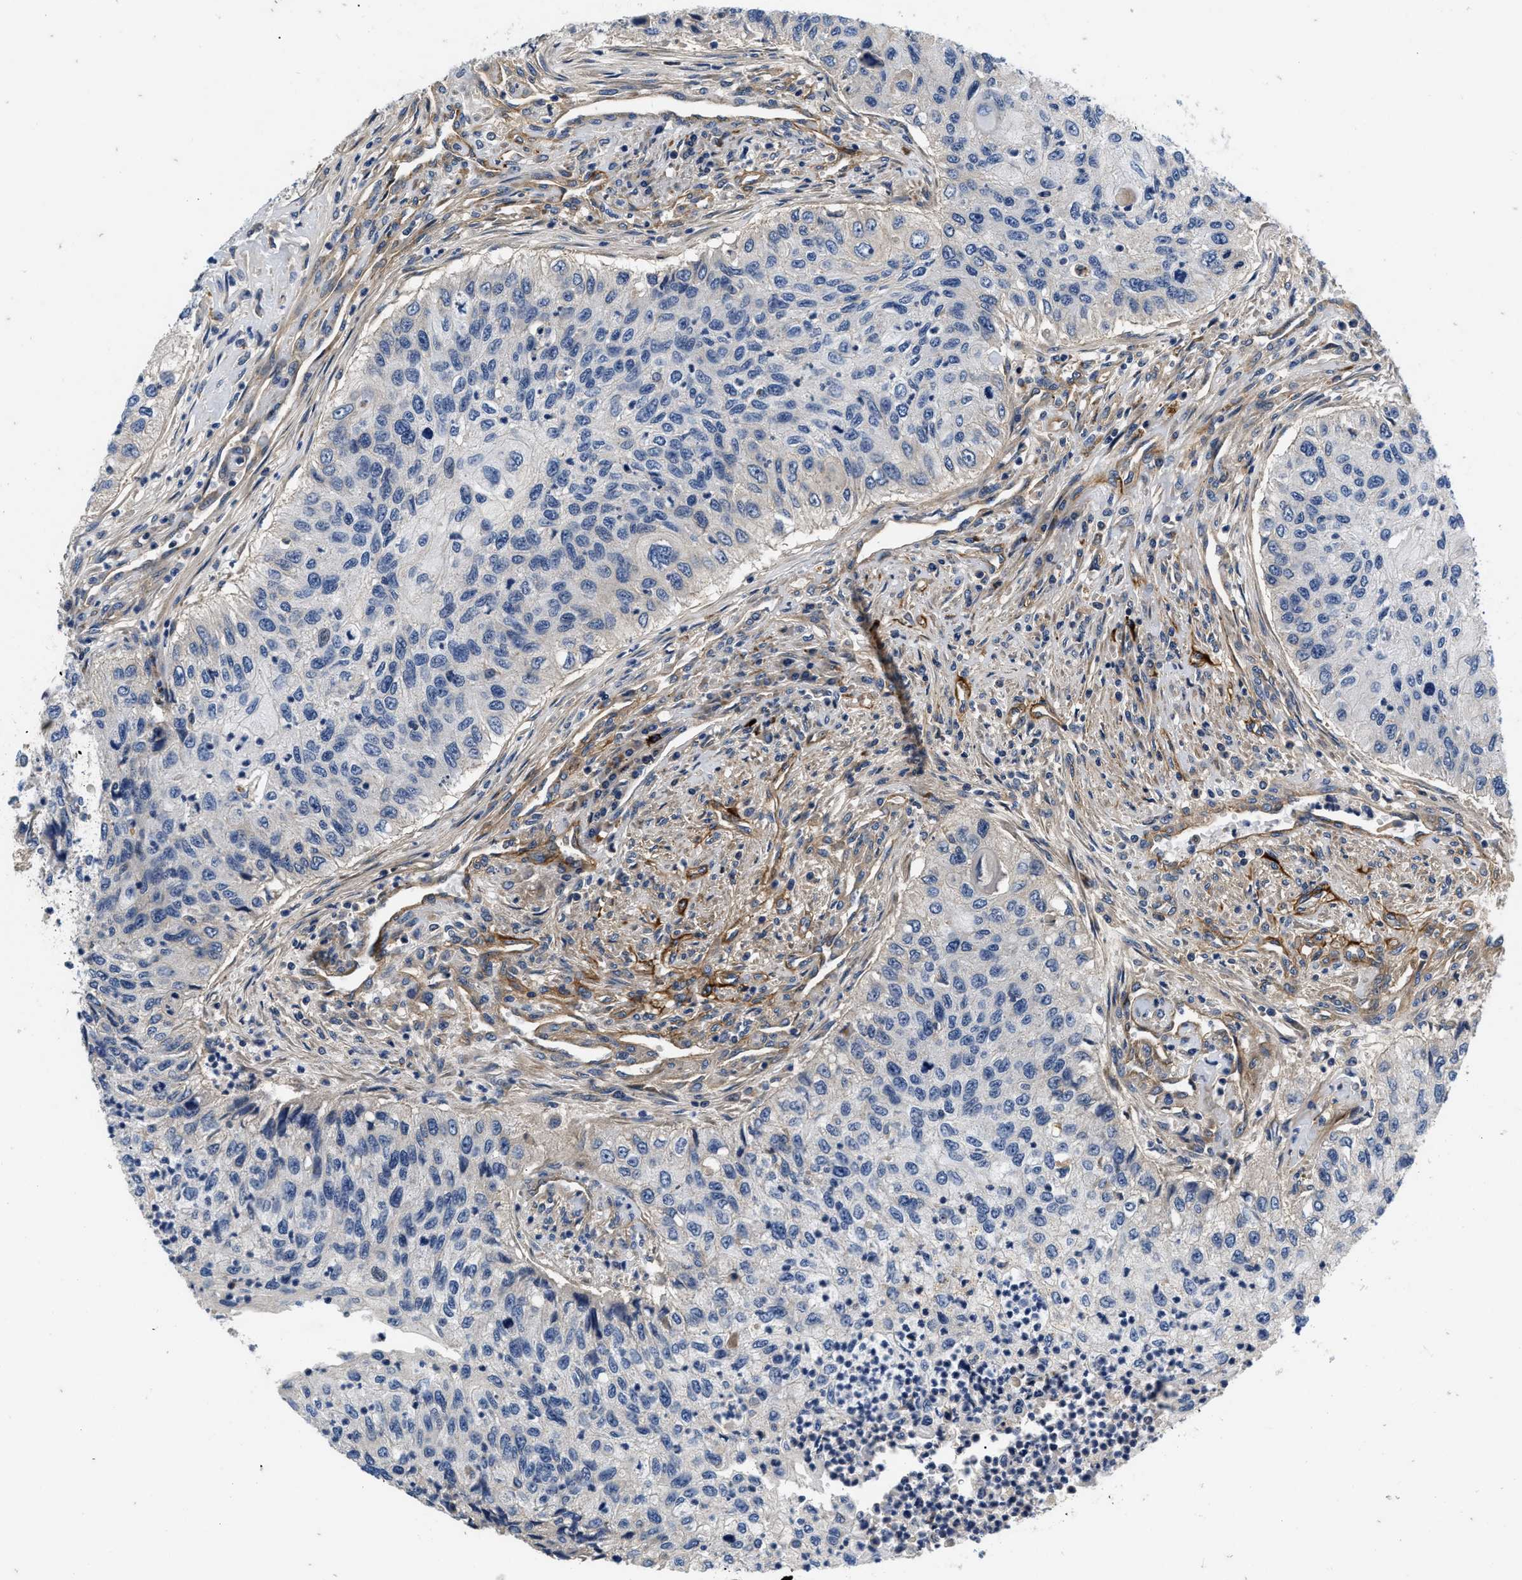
{"staining": {"intensity": "negative", "quantity": "none", "location": "none"}, "tissue": "urothelial cancer", "cell_type": "Tumor cells", "image_type": "cancer", "snomed": [{"axis": "morphology", "description": "Urothelial carcinoma, High grade"}, {"axis": "topography", "description": "Urinary bladder"}], "caption": "Immunohistochemistry (IHC) of urothelial cancer demonstrates no staining in tumor cells.", "gene": "NME6", "patient": {"sex": "female", "age": 60}}